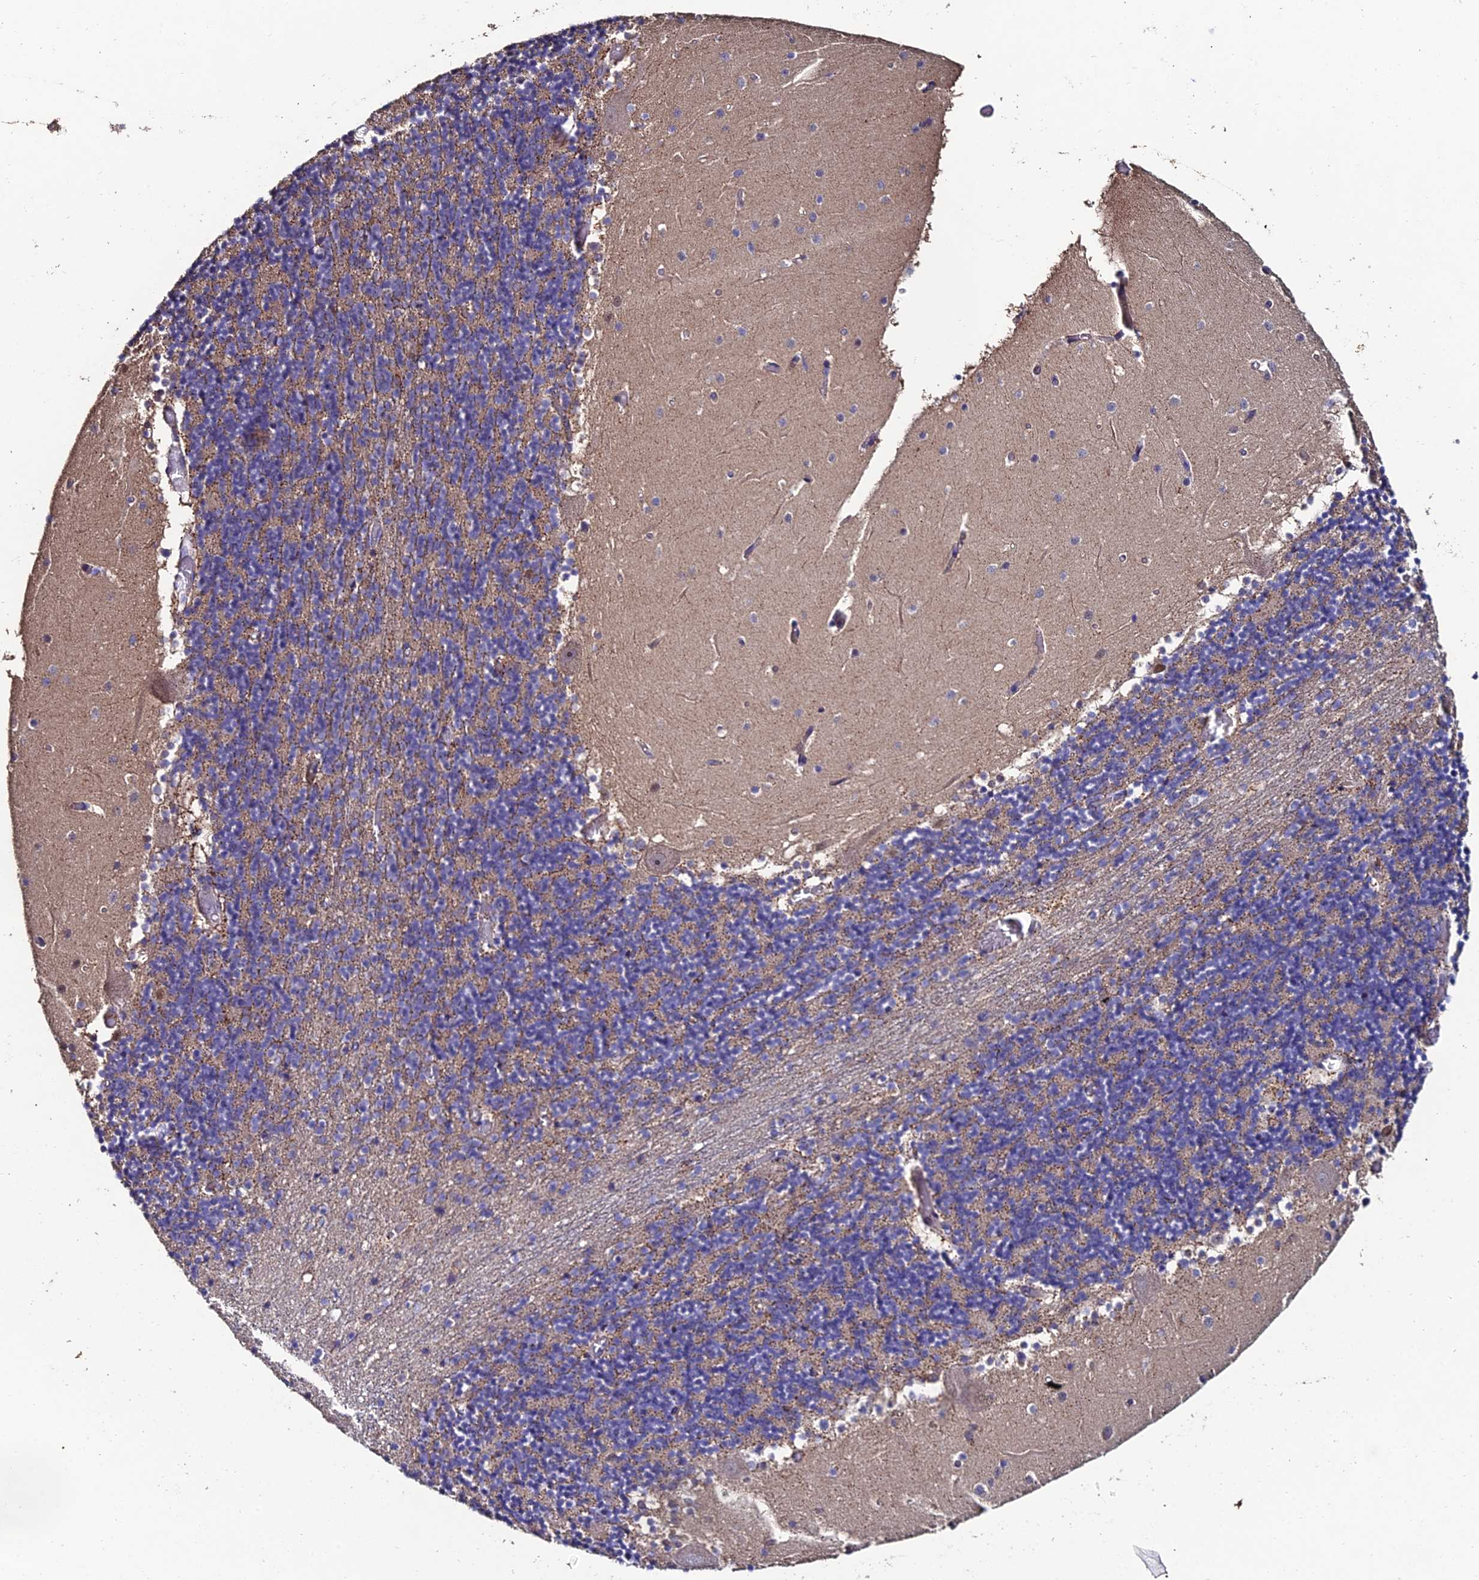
{"staining": {"intensity": "negative", "quantity": "none", "location": "none"}, "tissue": "cerebellum", "cell_type": "Cells in granular layer", "image_type": "normal", "snomed": [{"axis": "morphology", "description": "Normal tissue, NOS"}, {"axis": "topography", "description": "Cerebellum"}], "caption": "Immunohistochemistry micrograph of benign cerebellum stained for a protein (brown), which demonstrates no staining in cells in granular layer.", "gene": "ESRRG", "patient": {"sex": "female", "age": 28}}